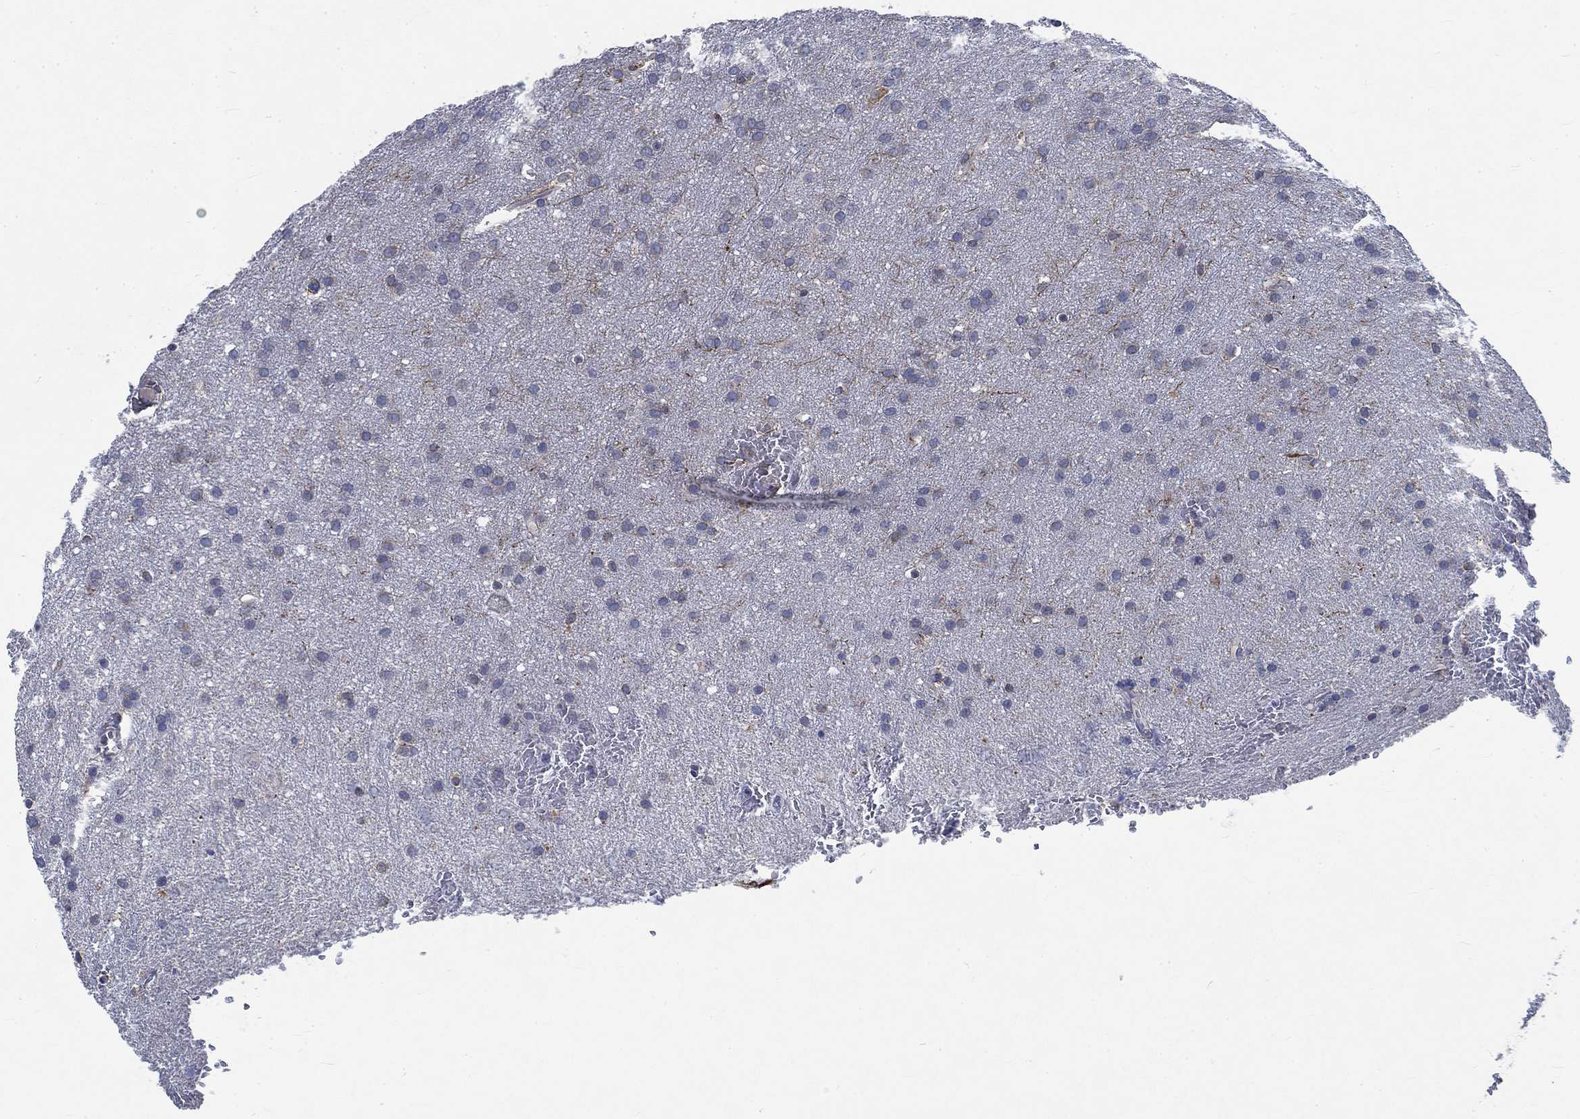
{"staining": {"intensity": "negative", "quantity": "none", "location": "none"}, "tissue": "glioma", "cell_type": "Tumor cells", "image_type": "cancer", "snomed": [{"axis": "morphology", "description": "Glioma, malignant, Low grade"}, {"axis": "topography", "description": "Brain"}], "caption": "IHC image of neoplastic tissue: malignant glioma (low-grade) stained with DAB (3,3'-diaminobenzidine) demonstrates no significant protein staining in tumor cells.", "gene": "MMP24", "patient": {"sex": "female", "age": 32}}